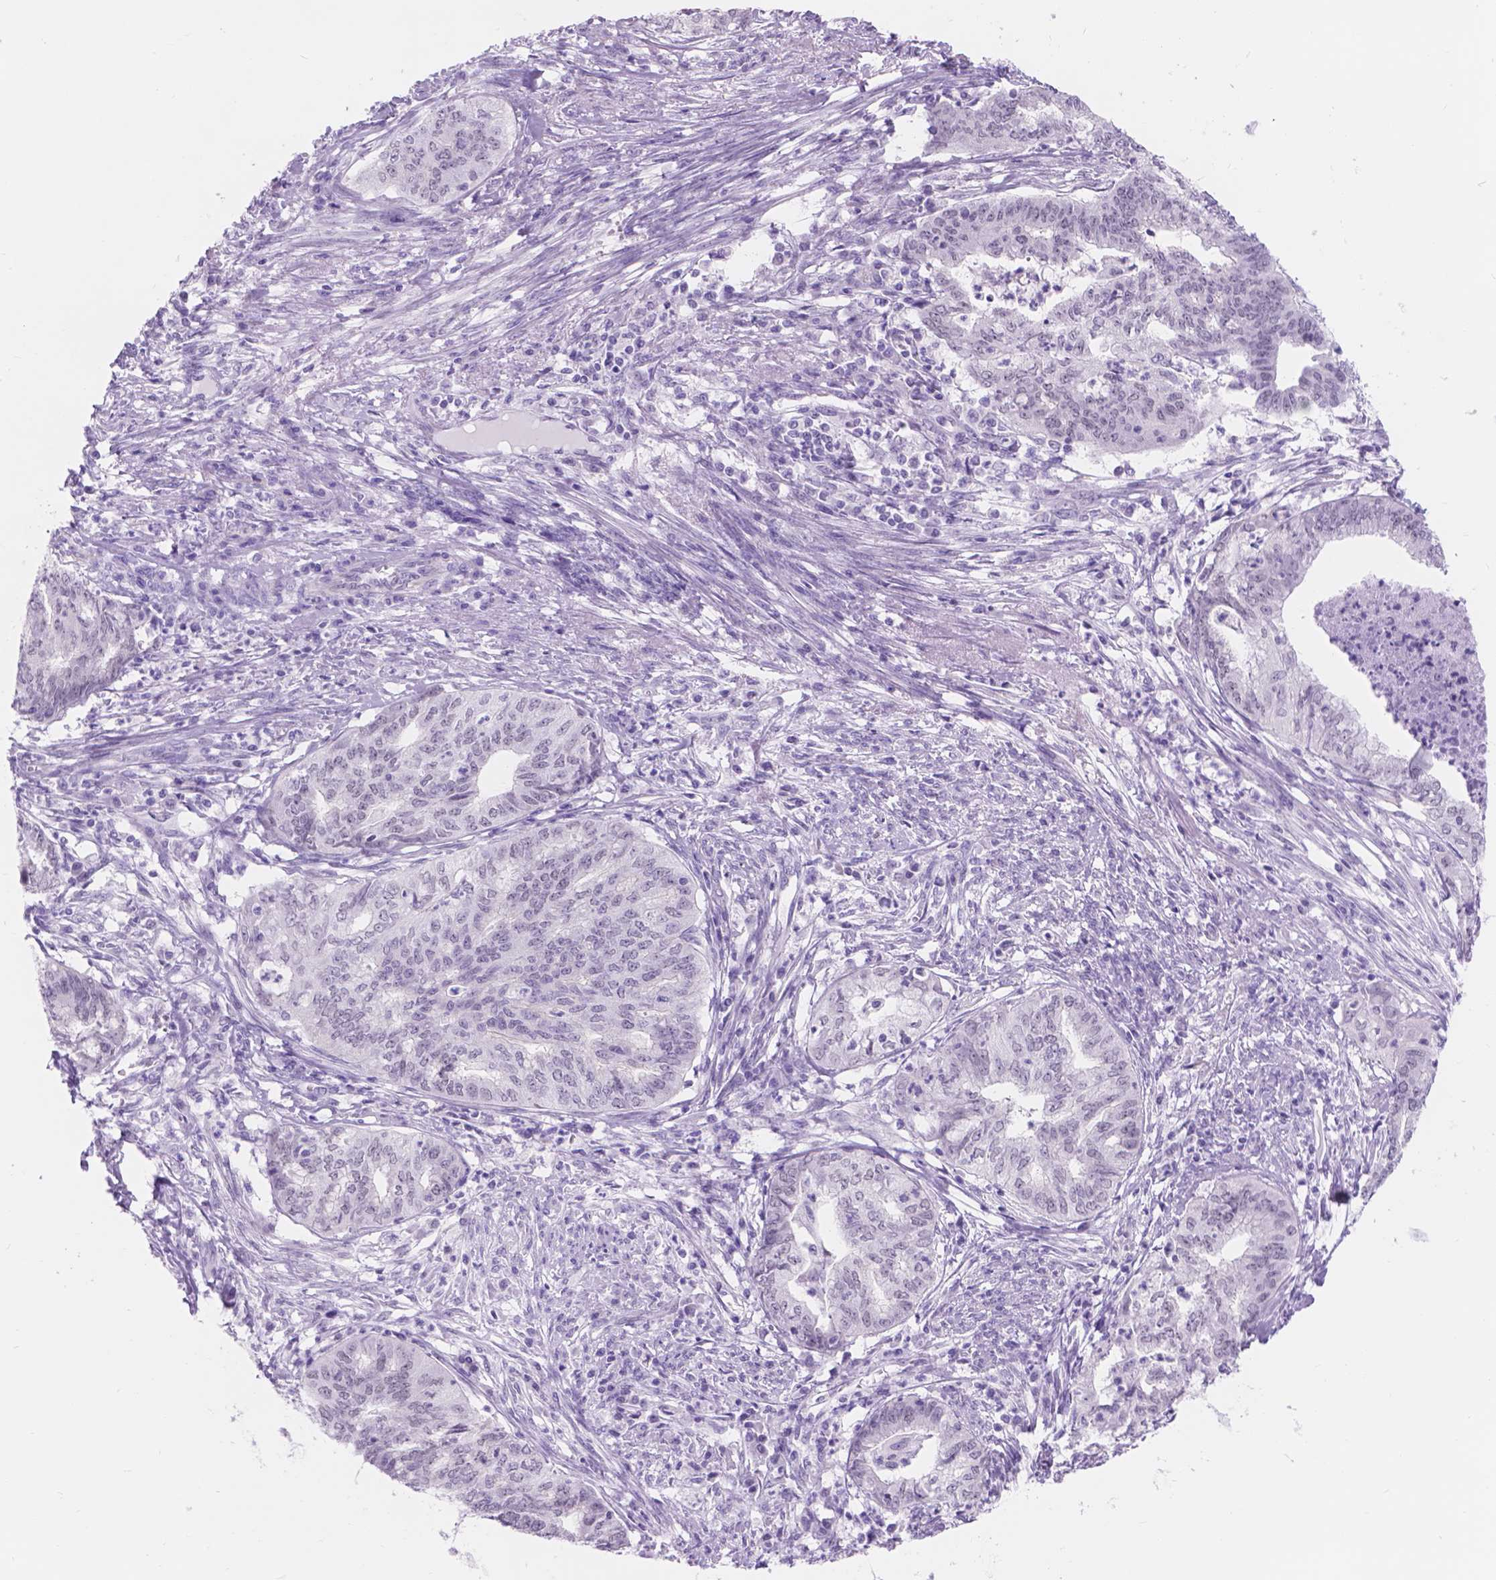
{"staining": {"intensity": "negative", "quantity": "none", "location": "none"}, "tissue": "endometrial cancer", "cell_type": "Tumor cells", "image_type": "cancer", "snomed": [{"axis": "morphology", "description": "Adenocarcinoma, NOS"}, {"axis": "topography", "description": "Endometrium"}], "caption": "High magnification brightfield microscopy of adenocarcinoma (endometrial) stained with DAB (3,3'-diaminobenzidine) (brown) and counterstained with hematoxylin (blue): tumor cells show no significant positivity.", "gene": "DCC", "patient": {"sex": "female", "age": 79}}